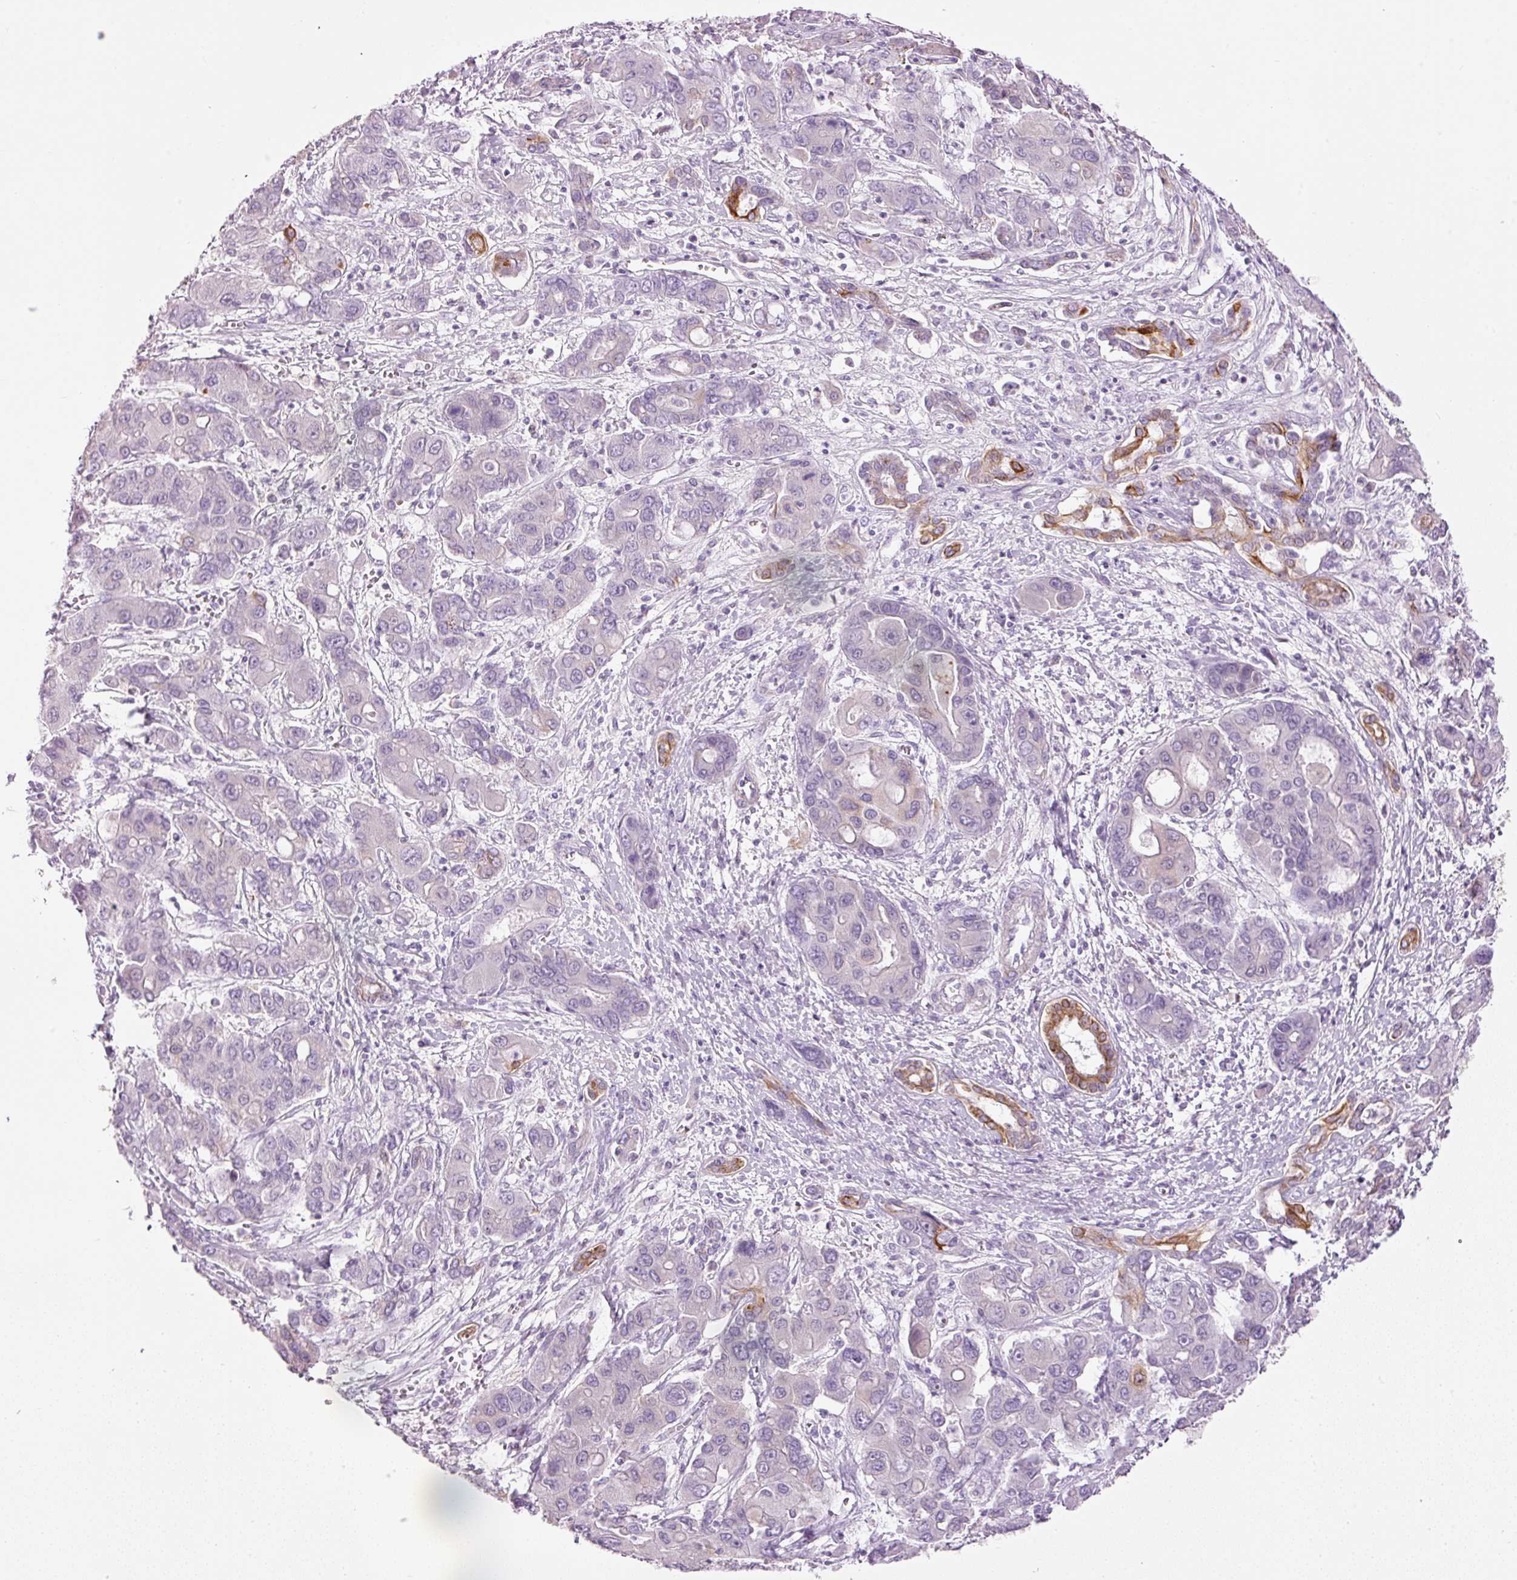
{"staining": {"intensity": "moderate", "quantity": "<25%", "location": "cytoplasmic/membranous"}, "tissue": "liver cancer", "cell_type": "Tumor cells", "image_type": "cancer", "snomed": [{"axis": "morphology", "description": "Cholangiocarcinoma"}, {"axis": "topography", "description": "Liver"}], "caption": "Human liver cancer (cholangiocarcinoma) stained with a brown dye demonstrates moderate cytoplasmic/membranous positive staining in approximately <25% of tumor cells.", "gene": "CARD16", "patient": {"sex": "male", "age": 67}}